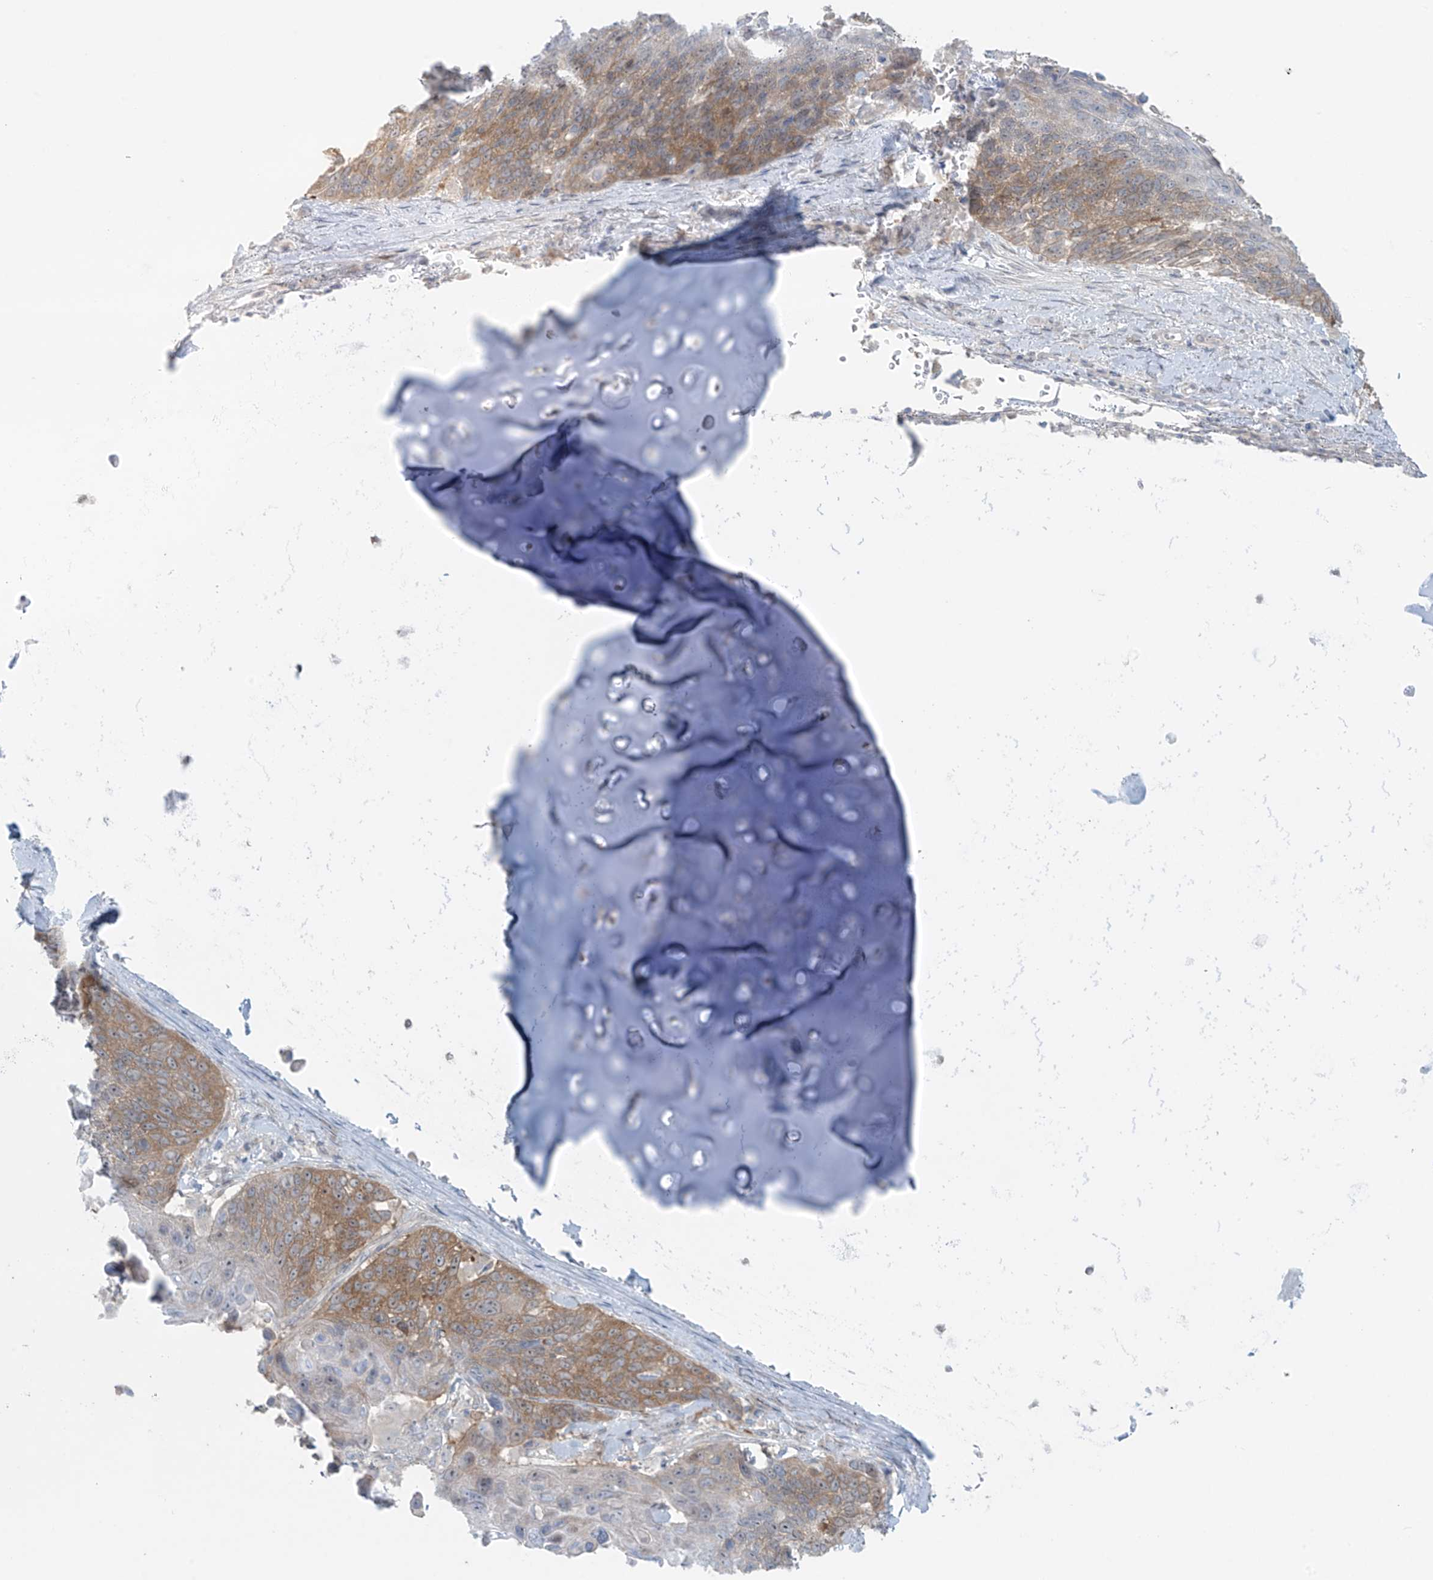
{"staining": {"intensity": "moderate", "quantity": ">75%", "location": "cytoplasmic/membranous"}, "tissue": "lung cancer", "cell_type": "Tumor cells", "image_type": "cancer", "snomed": [{"axis": "morphology", "description": "Squamous cell carcinoma, NOS"}, {"axis": "topography", "description": "Lung"}], "caption": "Approximately >75% of tumor cells in lung cancer exhibit moderate cytoplasmic/membranous protein positivity as visualized by brown immunohistochemical staining.", "gene": "PPAT", "patient": {"sex": "male", "age": 66}}